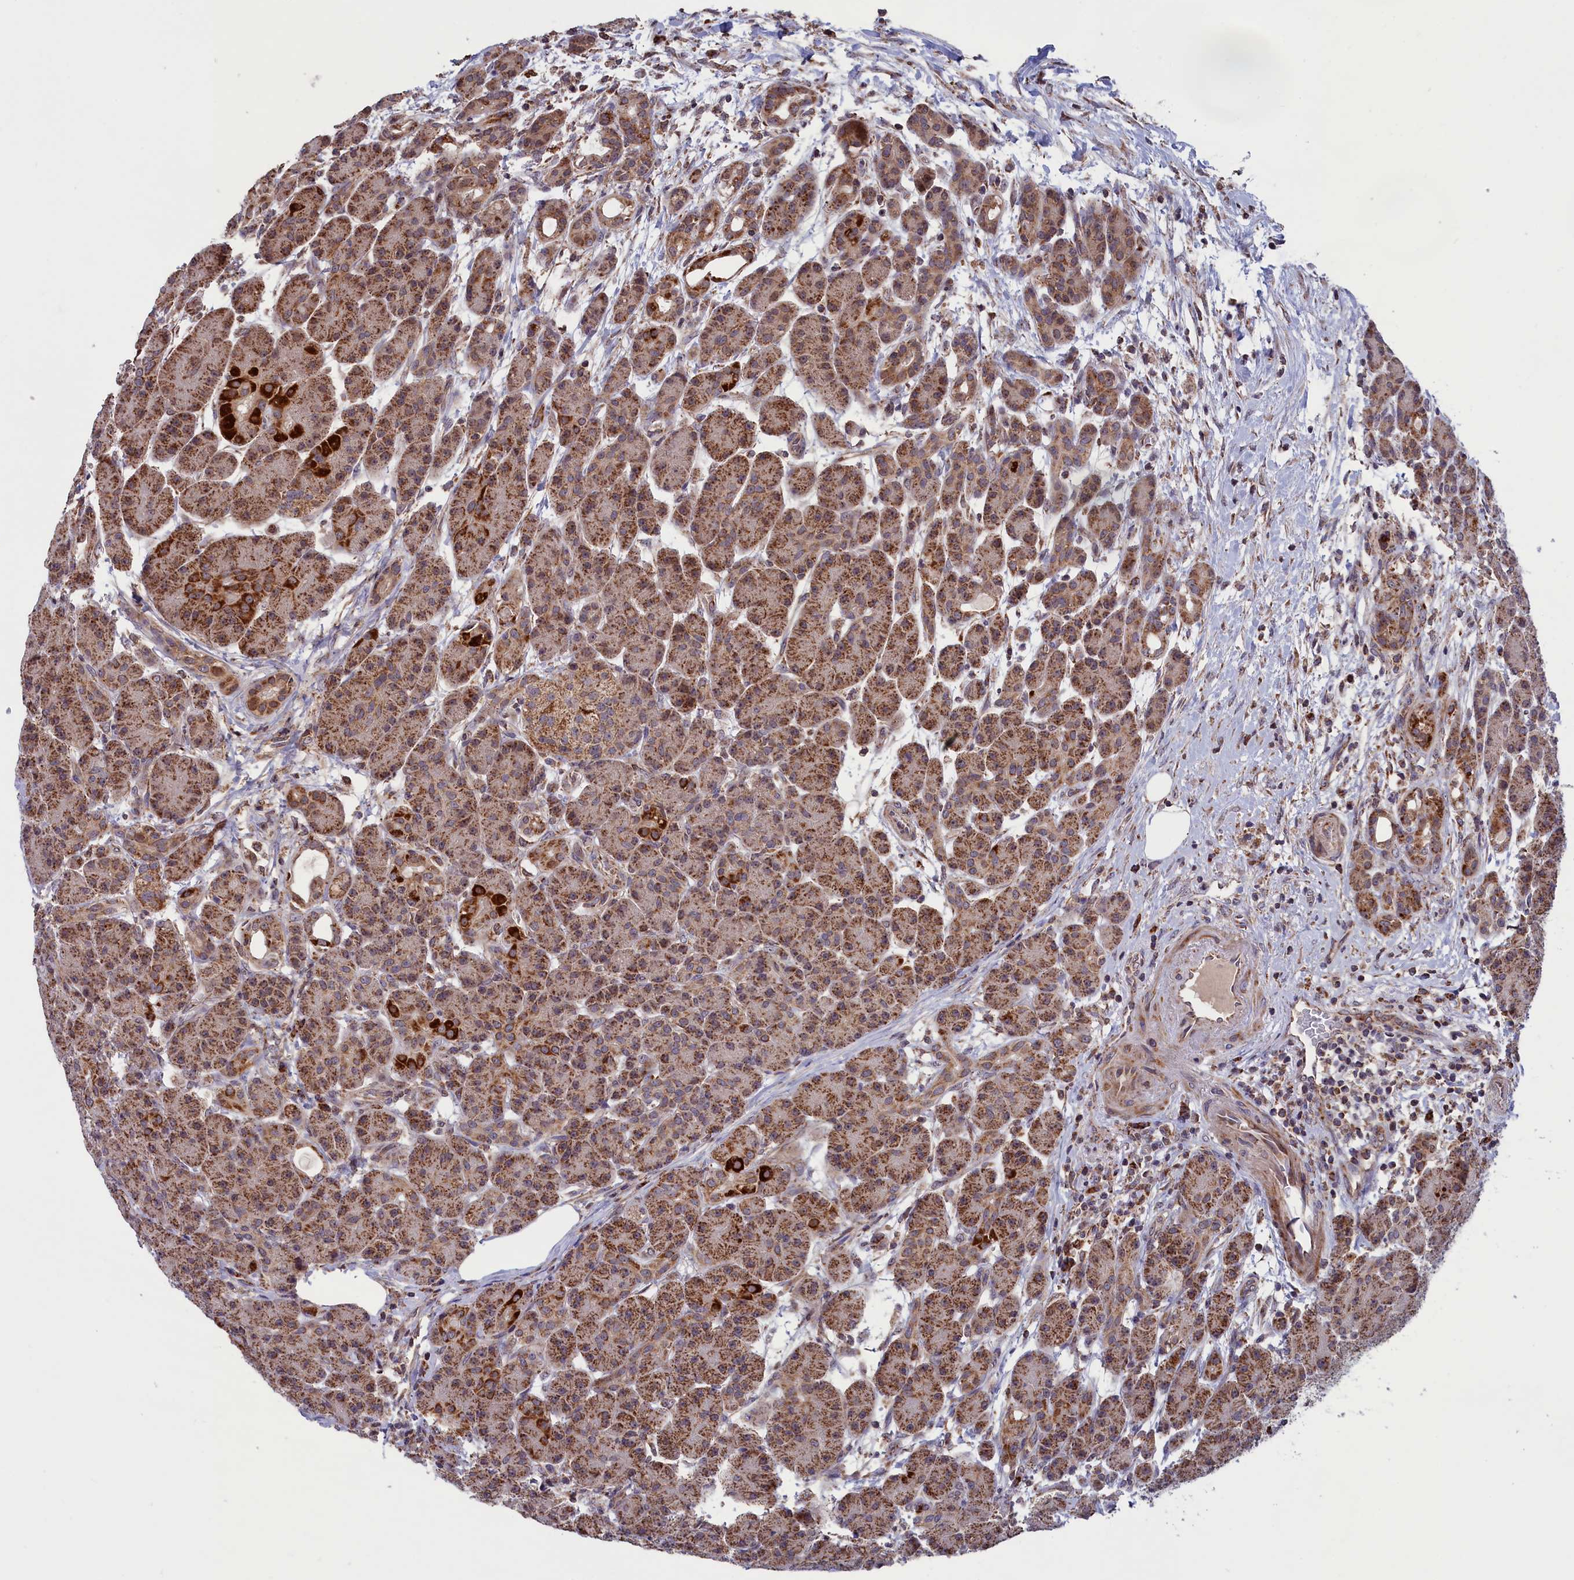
{"staining": {"intensity": "moderate", "quantity": ">75%", "location": "cytoplasmic/membranous"}, "tissue": "pancreas", "cell_type": "Exocrine glandular cells", "image_type": "normal", "snomed": [{"axis": "morphology", "description": "Normal tissue, NOS"}, {"axis": "topography", "description": "Pancreas"}], "caption": "Pancreas stained for a protein reveals moderate cytoplasmic/membranous positivity in exocrine glandular cells.", "gene": "TIMM44", "patient": {"sex": "male", "age": 63}}